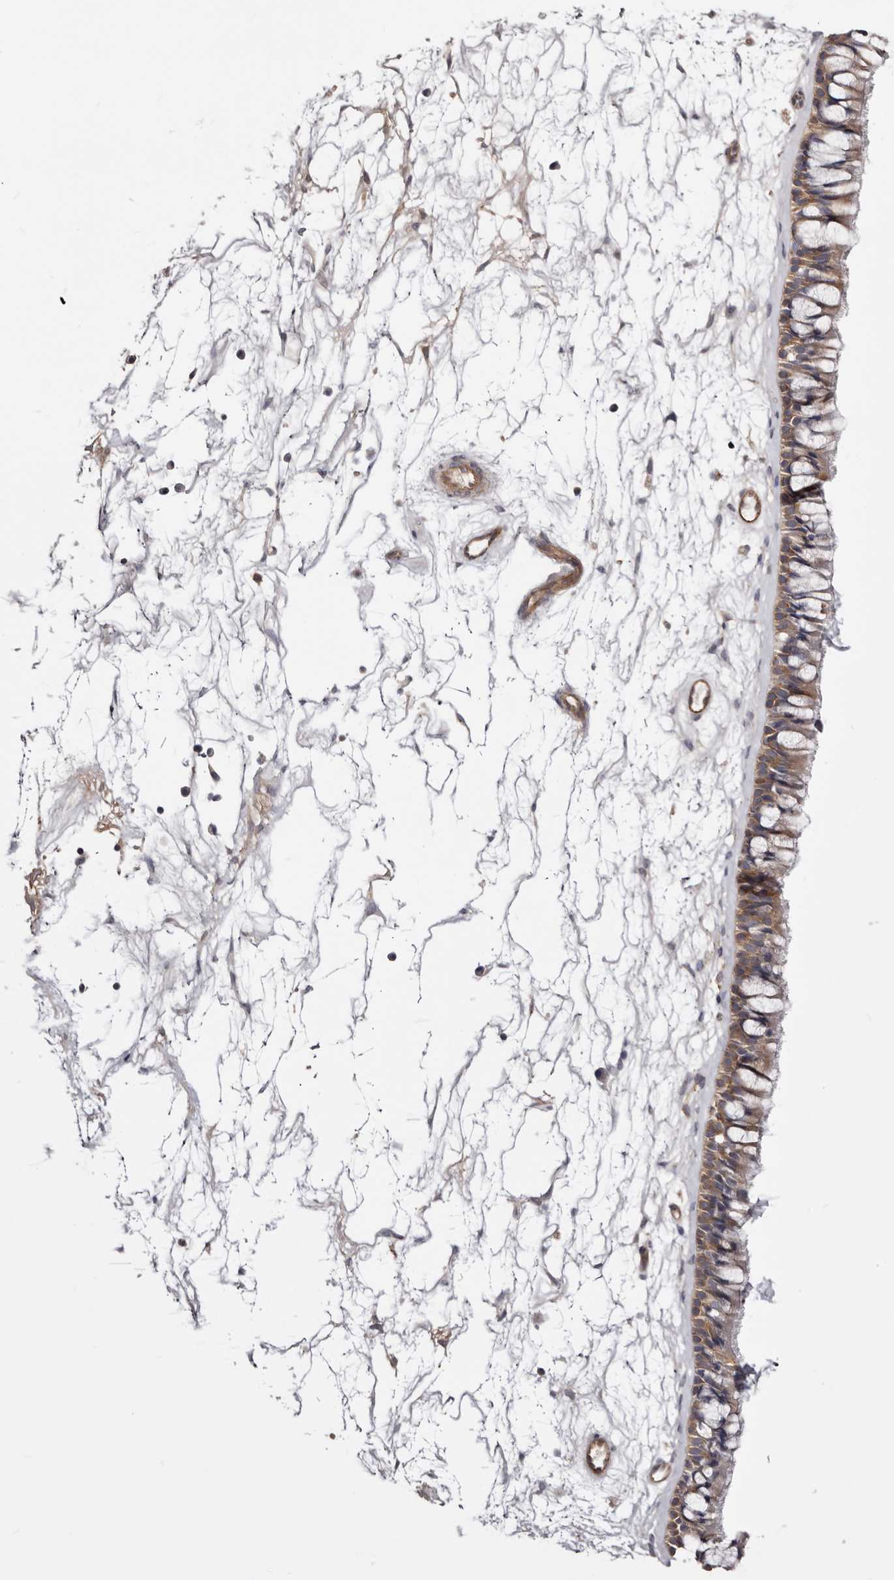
{"staining": {"intensity": "moderate", "quantity": ">75%", "location": "cytoplasmic/membranous"}, "tissue": "nasopharynx", "cell_type": "Respiratory epithelial cells", "image_type": "normal", "snomed": [{"axis": "morphology", "description": "Normal tissue, NOS"}, {"axis": "topography", "description": "Nasopharynx"}], "caption": "An immunohistochemistry (IHC) histopathology image of benign tissue is shown. Protein staining in brown highlights moderate cytoplasmic/membranous positivity in nasopharynx within respiratory epithelial cells. (Brightfield microscopy of DAB IHC at high magnification).", "gene": "DMRT2", "patient": {"sex": "male", "age": 64}}